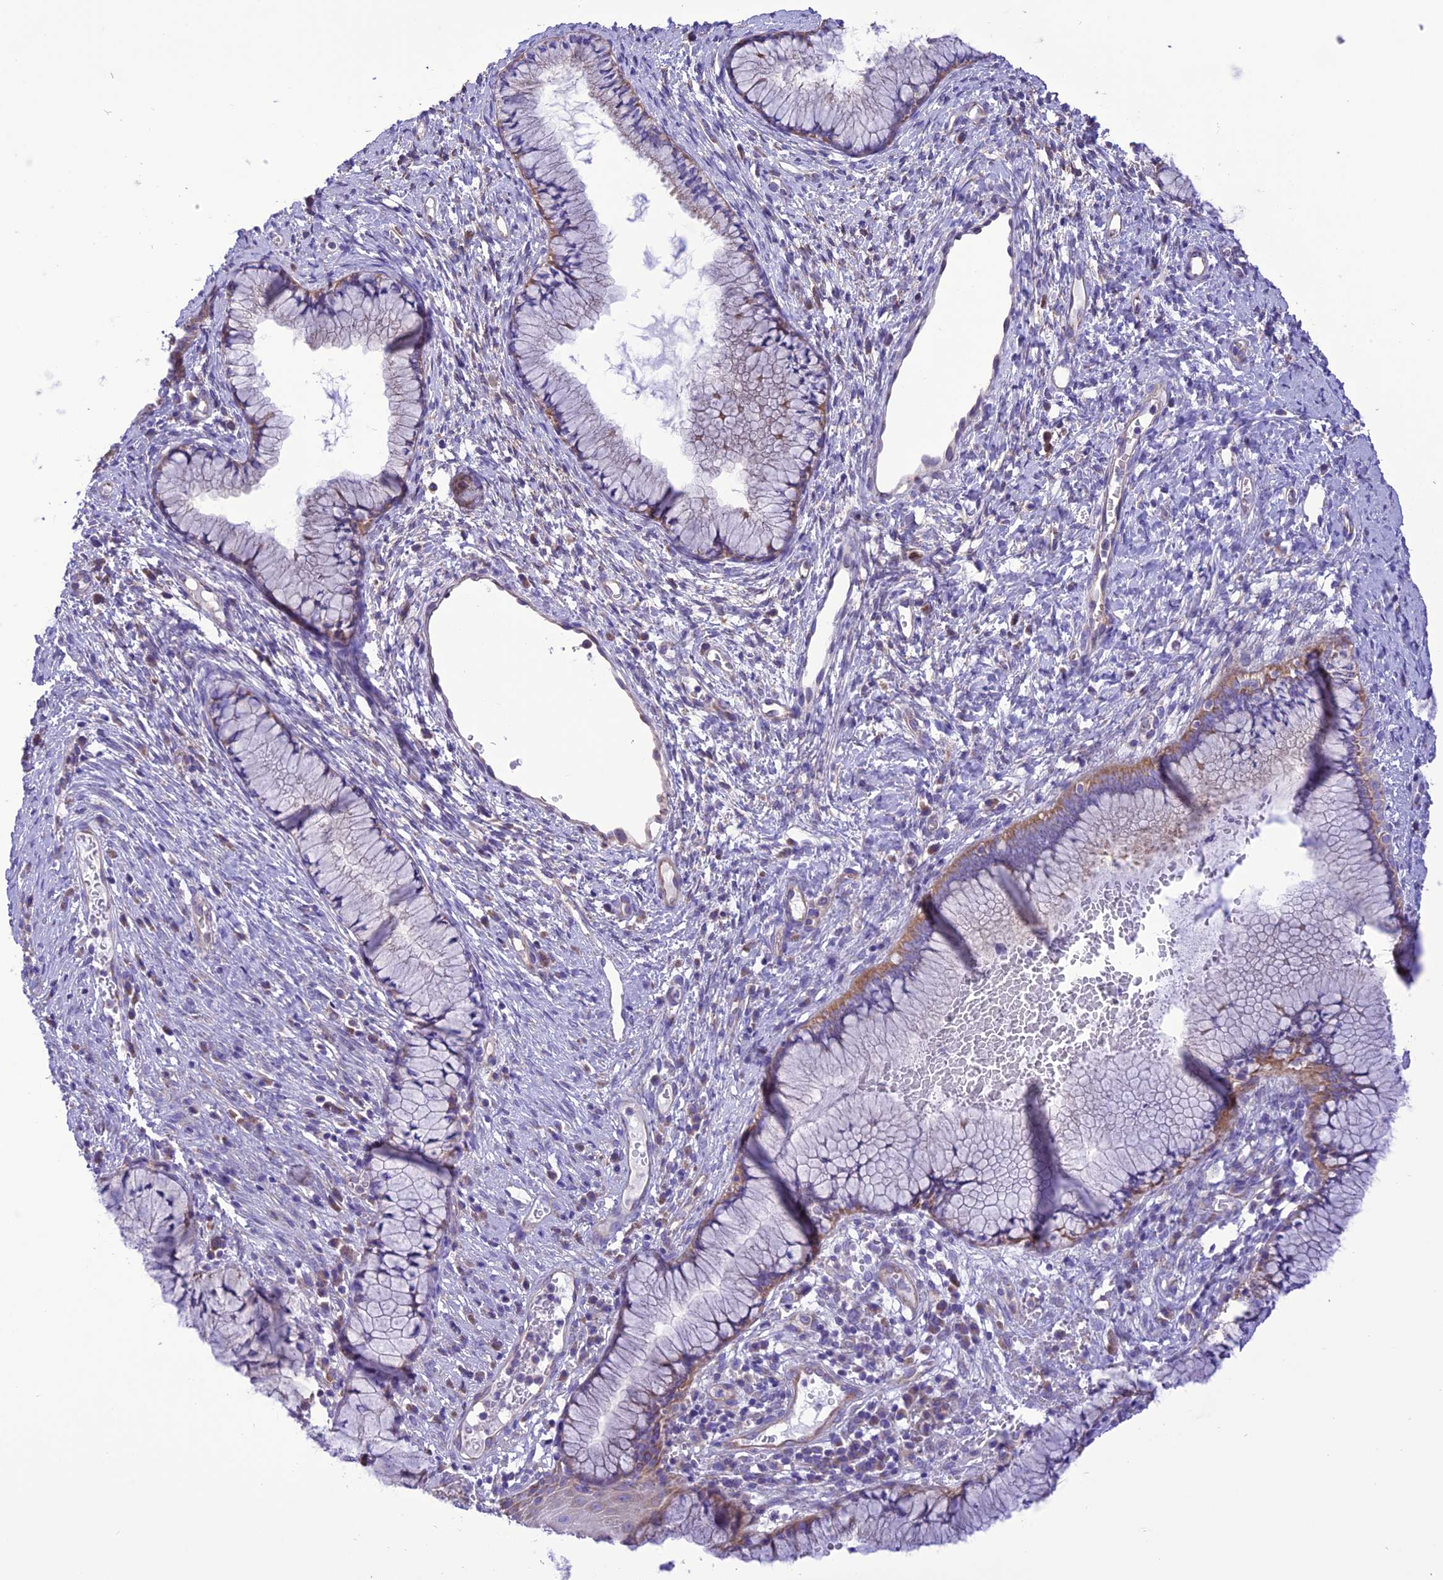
{"staining": {"intensity": "moderate", "quantity": "<25%", "location": "cytoplasmic/membranous"}, "tissue": "cervix", "cell_type": "Glandular cells", "image_type": "normal", "snomed": [{"axis": "morphology", "description": "Normal tissue, NOS"}, {"axis": "topography", "description": "Cervix"}], "caption": "Cervix stained with immunohistochemistry (IHC) displays moderate cytoplasmic/membranous expression in approximately <25% of glandular cells.", "gene": "MAP3K12", "patient": {"sex": "female", "age": 42}}